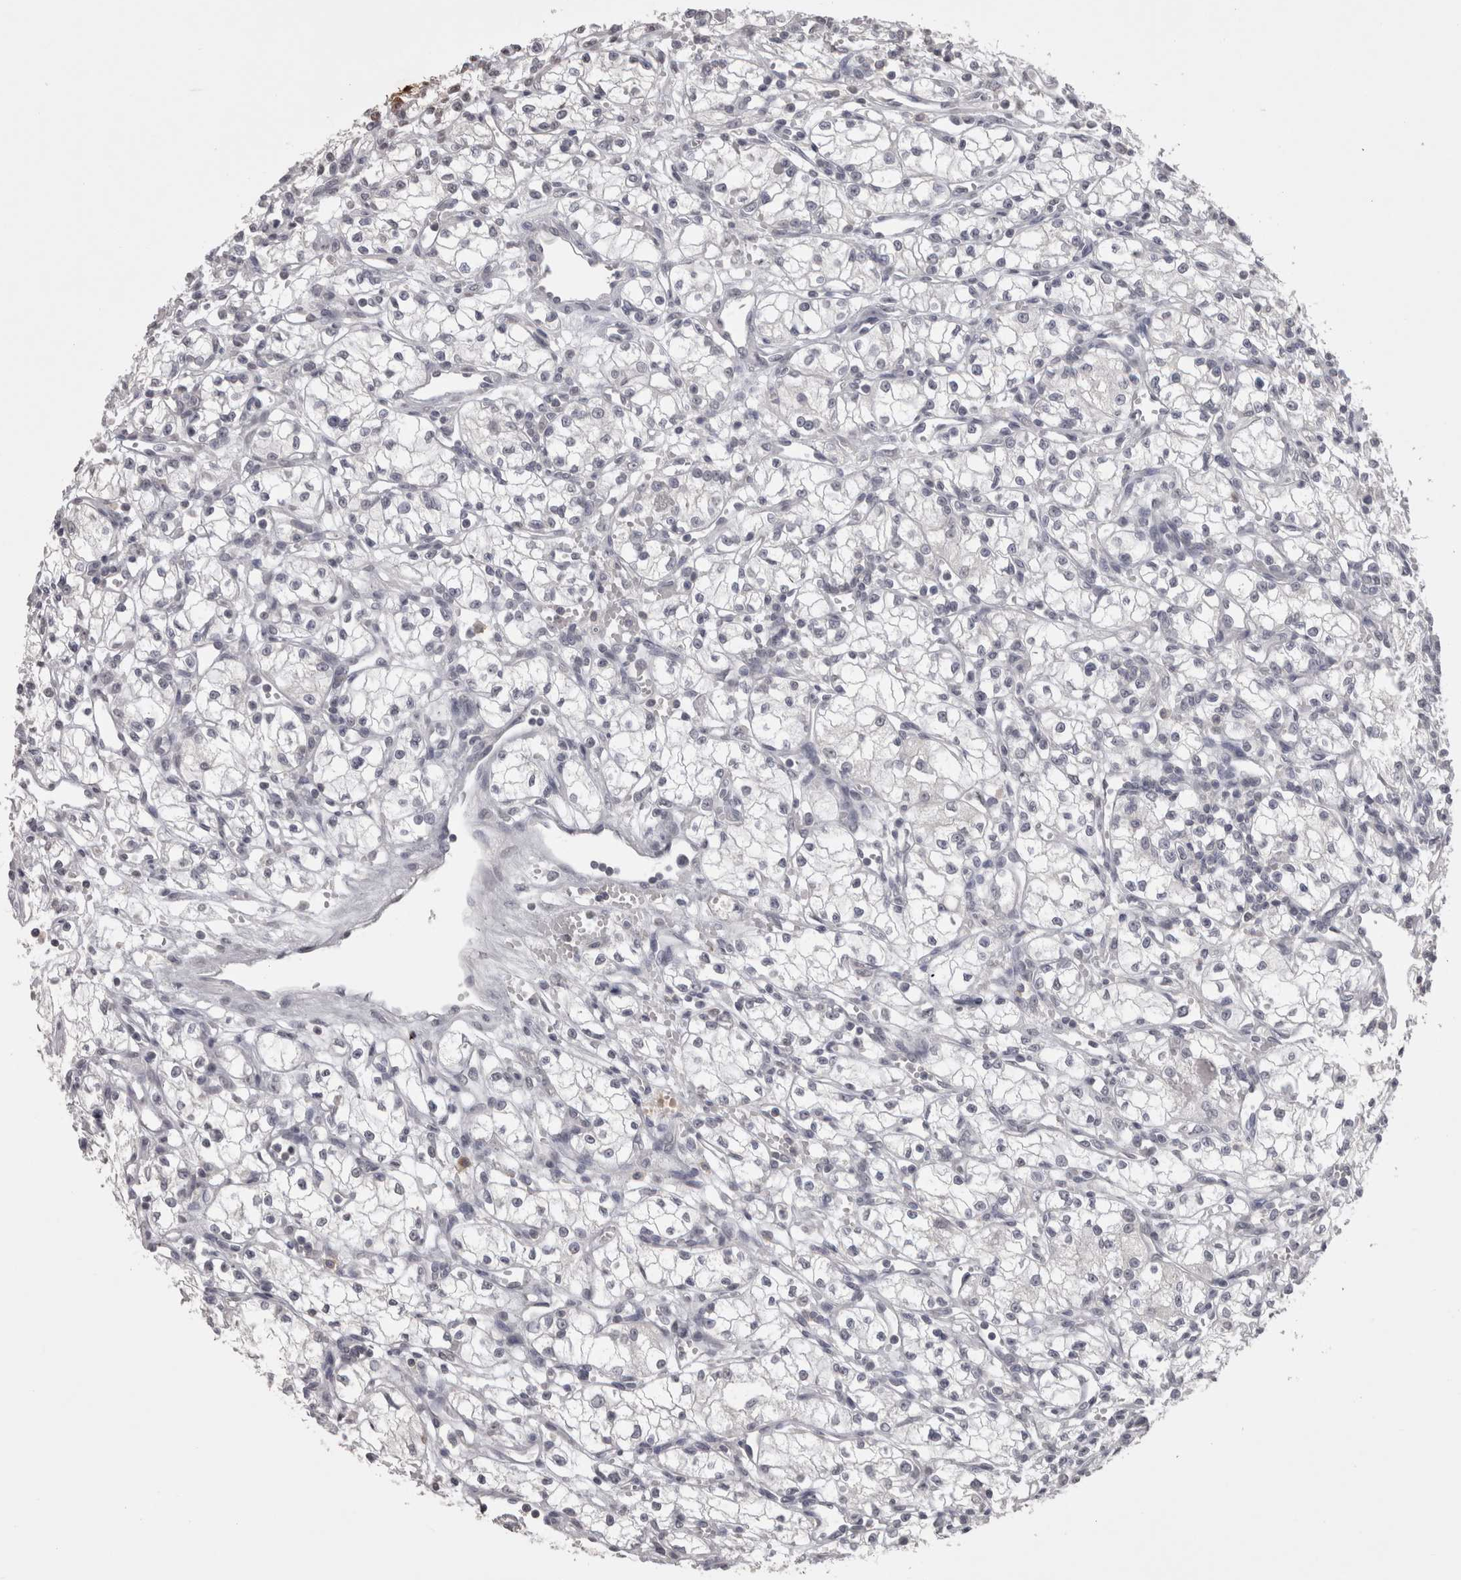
{"staining": {"intensity": "negative", "quantity": "none", "location": "none"}, "tissue": "renal cancer", "cell_type": "Tumor cells", "image_type": "cancer", "snomed": [{"axis": "morphology", "description": "Normal tissue, NOS"}, {"axis": "morphology", "description": "Adenocarcinoma, NOS"}, {"axis": "topography", "description": "Kidney"}], "caption": "A high-resolution micrograph shows immunohistochemistry staining of renal cancer, which reveals no significant positivity in tumor cells. Nuclei are stained in blue.", "gene": "LAX1", "patient": {"sex": "male", "age": 59}}